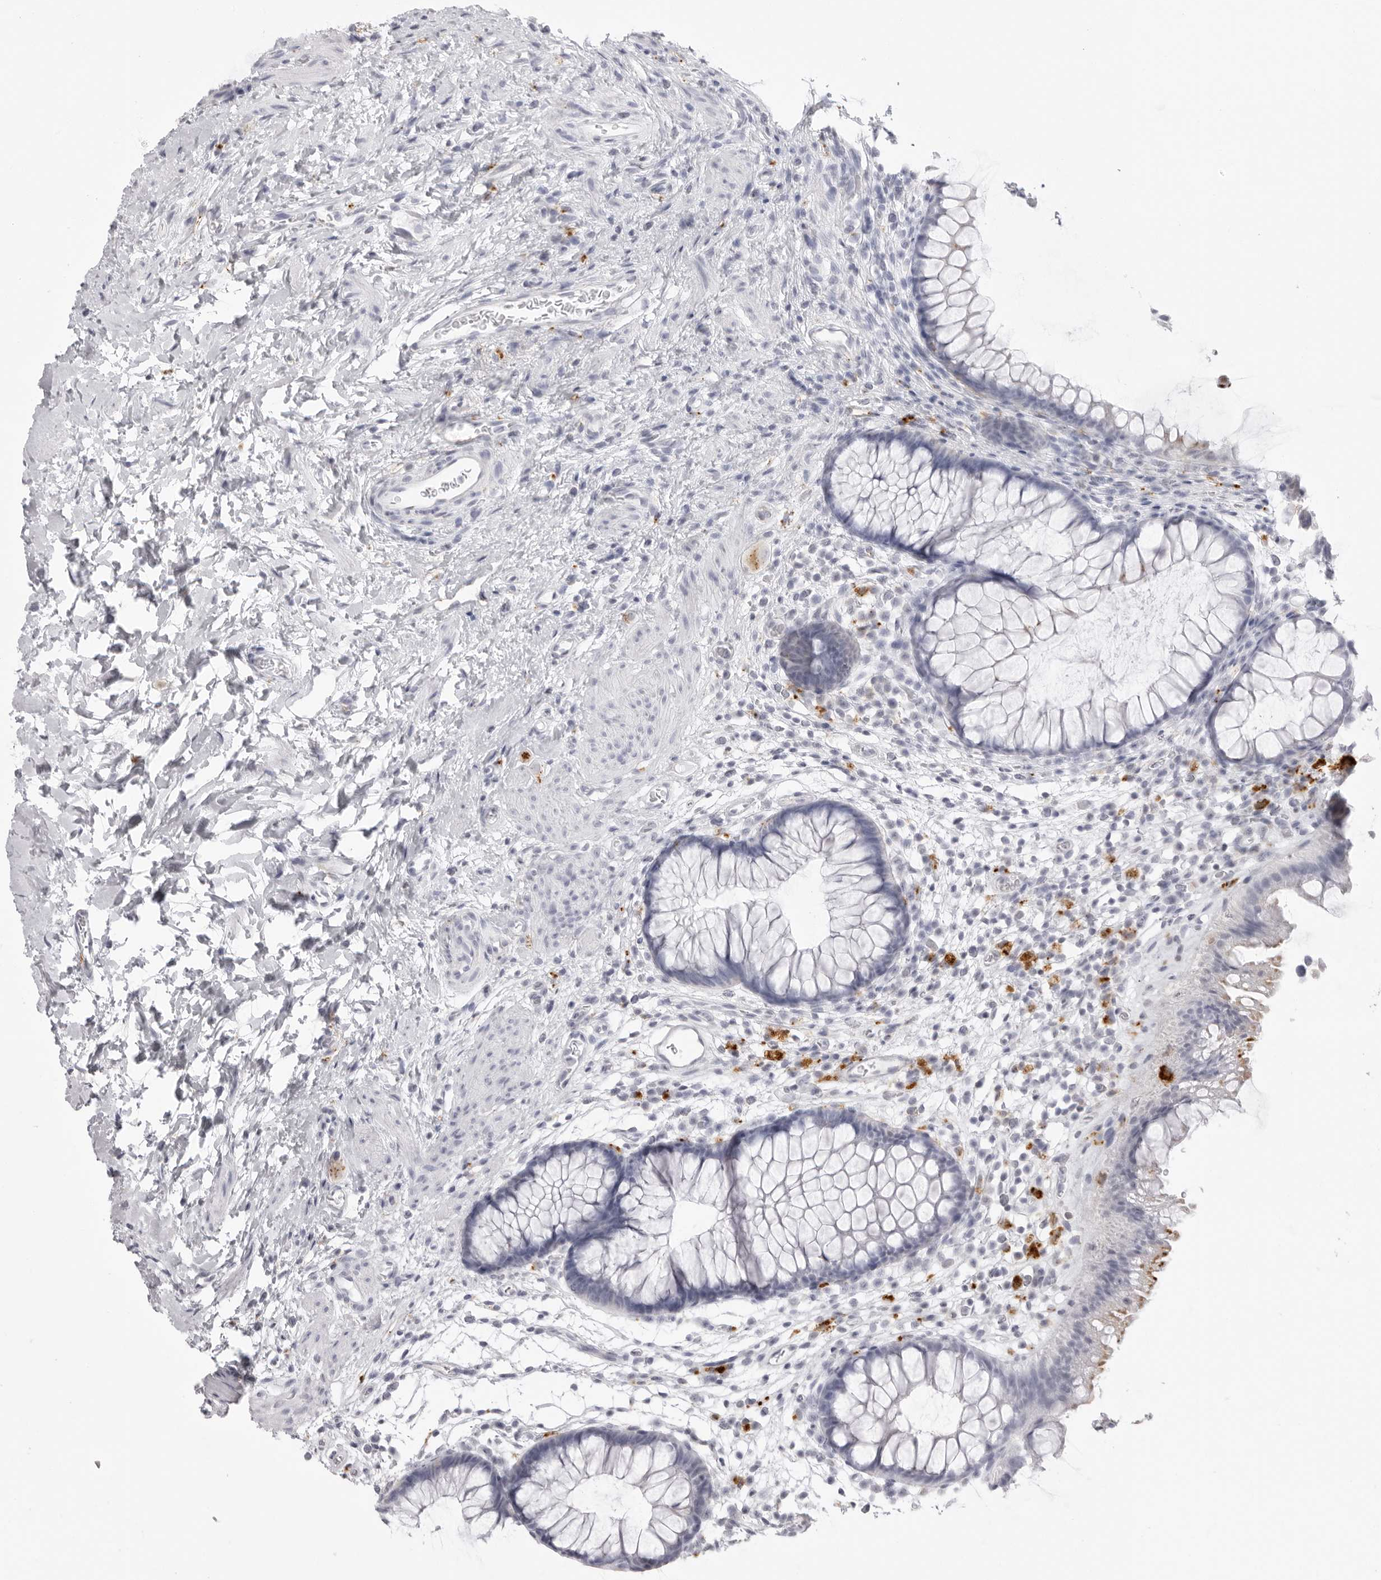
{"staining": {"intensity": "negative", "quantity": "none", "location": "none"}, "tissue": "colon", "cell_type": "Endothelial cells", "image_type": "normal", "snomed": [{"axis": "morphology", "description": "Normal tissue, NOS"}, {"axis": "topography", "description": "Colon"}], "caption": "DAB (3,3'-diaminobenzidine) immunohistochemical staining of benign human colon displays no significant positivity in endothelial cells. (Immunohistochemistry (ihc), brightfield microscopy, high magnification).", "gene": "IL25", "patient": {"sex": "female", "age": 62}}